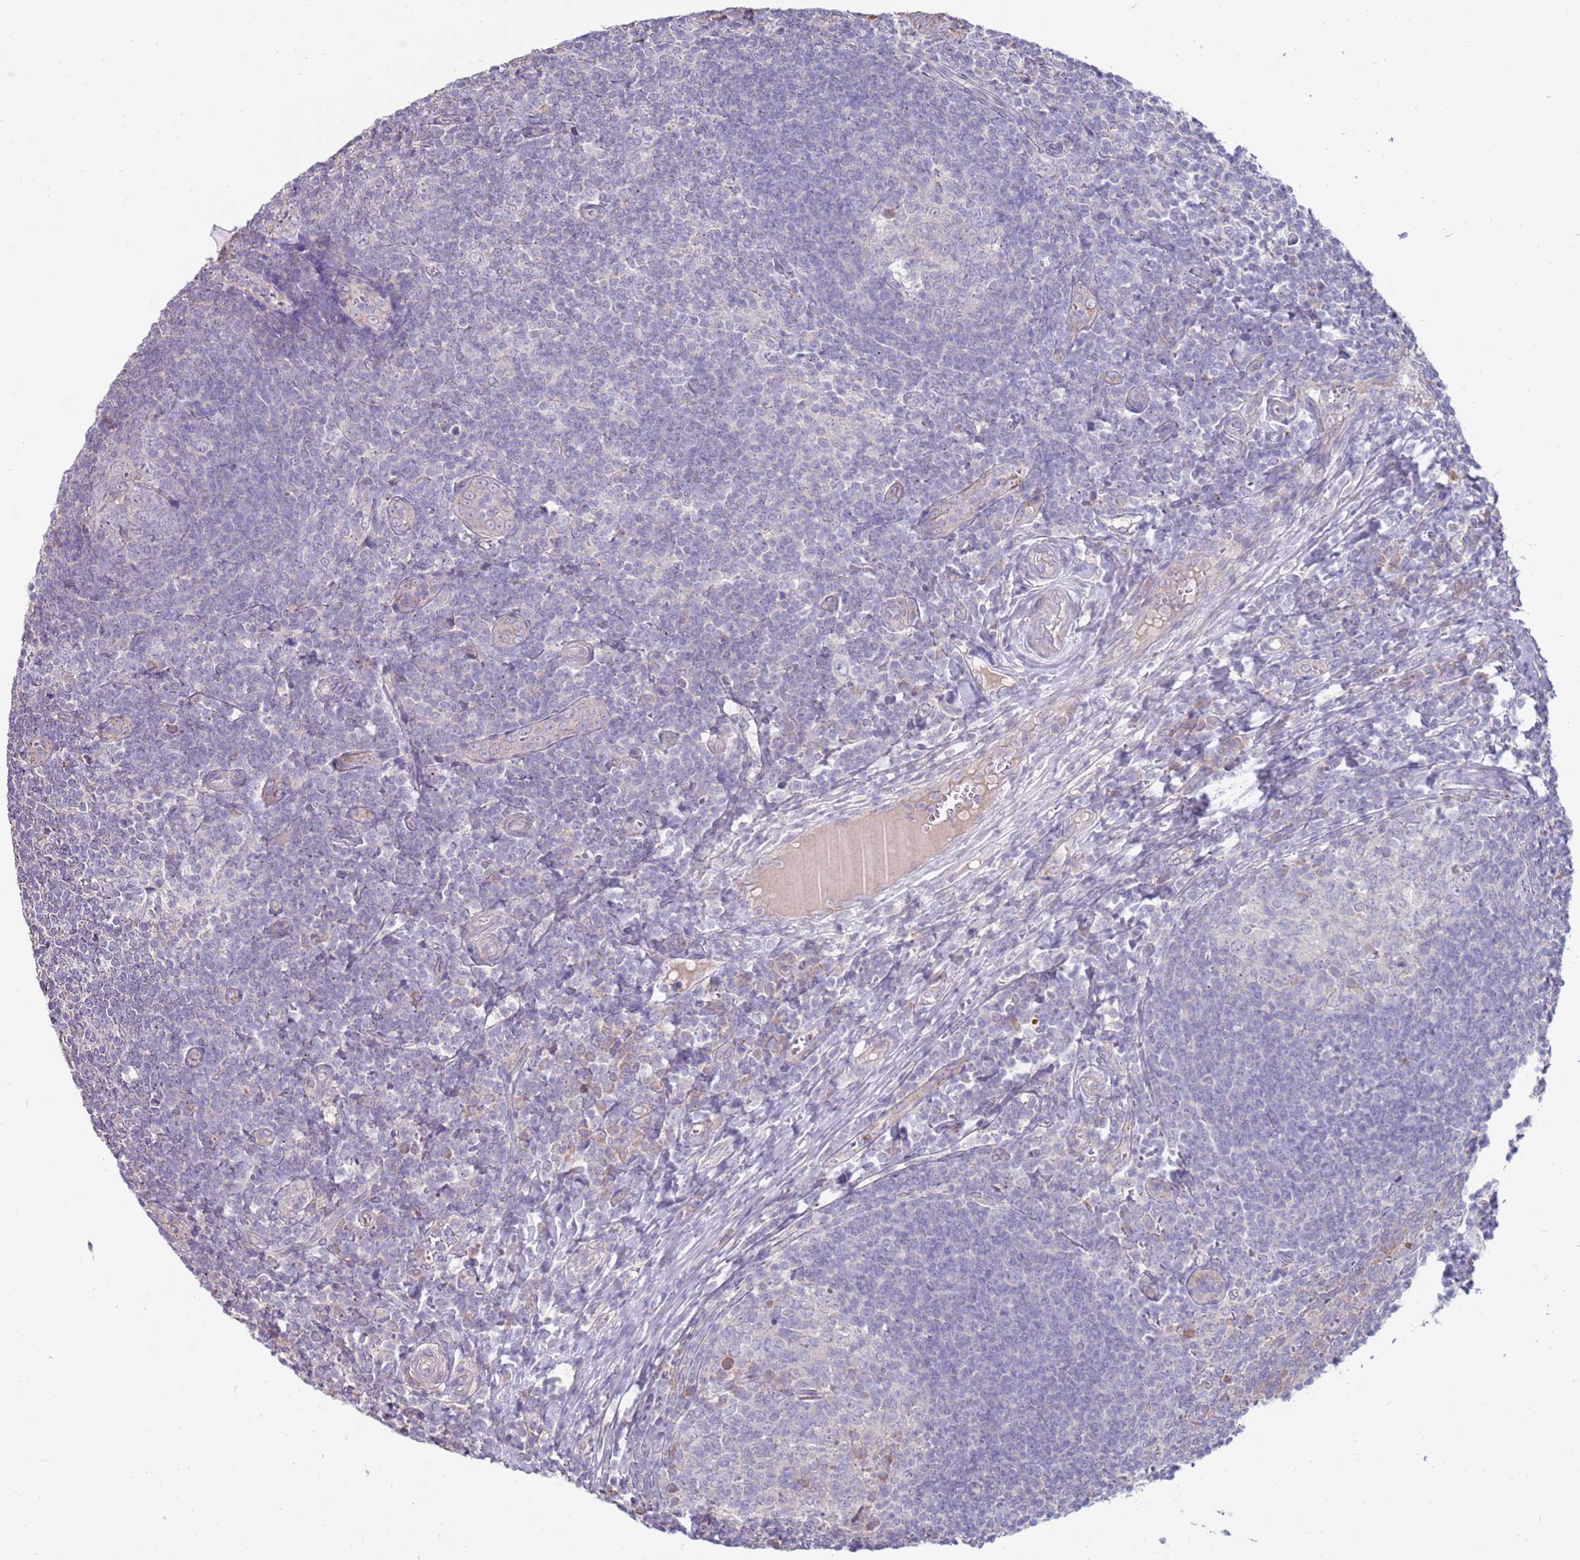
{"staining": {"intensity": "negative", "quantity": "none", "location": "none"}, "tissue": "tonsil", "cell_type": "Germinal center cells", "image_type": "normal", "snomed": [{"axis": "morphology", "description": "Normal tissue, NOS"}, {"axis": "topography", "description": "Tonsil"}], "caption": "This is a image of immunohistochemistry (IHC) staining of unremarkable tonsil, which shows no expression in germinal center cells. (Stains: DAB immunohistochemistry with hematoxylin counter stain, Microscopy: brightfield microscopy at high magnification).", "gene": "SLC44A4", "patient": {"sex": "male", "age": 27}}